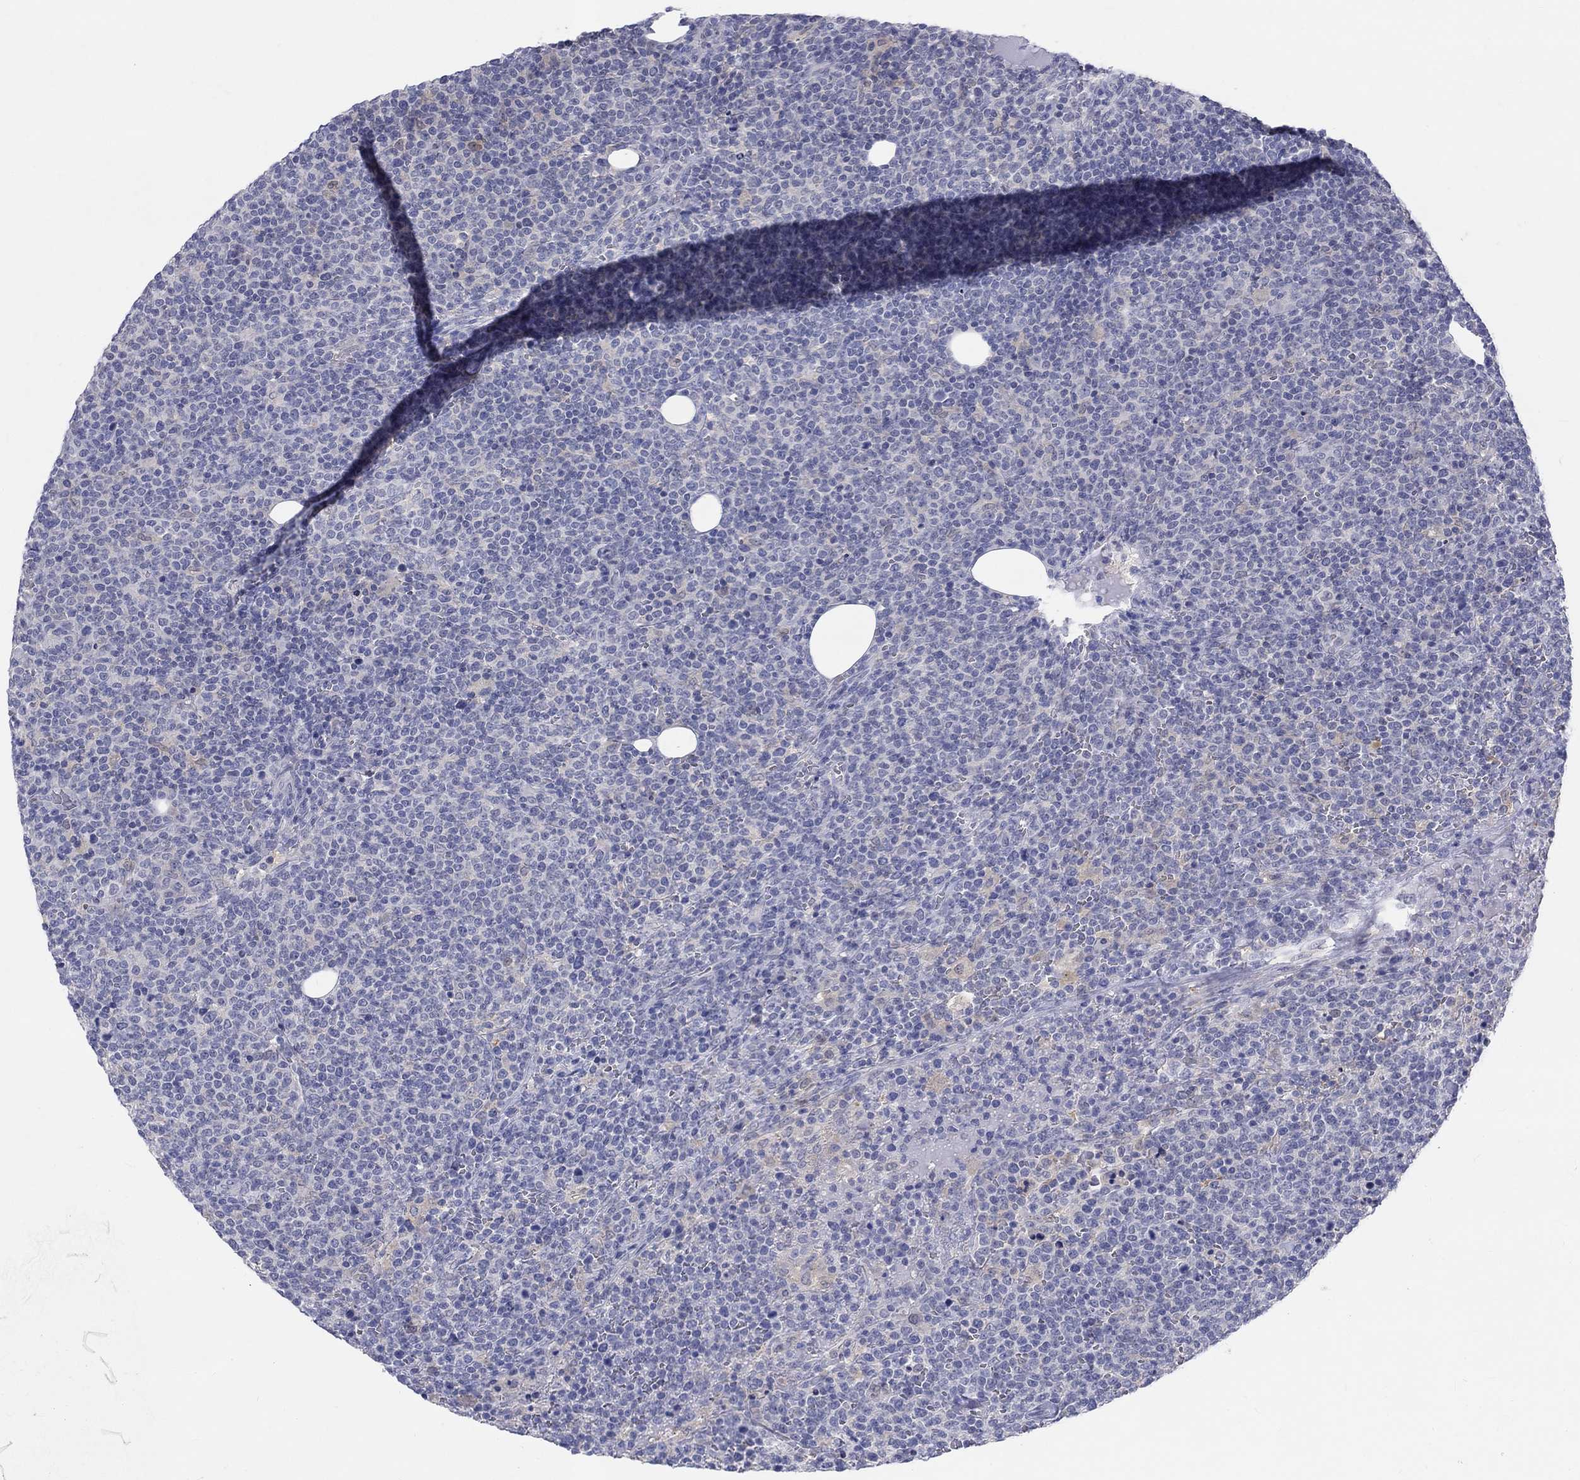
{"staining": {"intensity": "negative", "quantity": "none", "location": "none"}, "tissue": "lymphoma", "cell_type": "Tumor cells", "image_type": "cancer", "snomed": [{"axis": "morphology", "description": "Malignant lymphoma, non-Hodgkin's type, High grade"}, {"axis": "topography", "description": "Lymph node"}], "caption": "Malignant lymphoma, non-Hodgkin's type (high-grade) stained for a protein using immunohistochemistry reveals no staining tumor cells.", "gene": "EGFLAM", "patient": {"sex": "male", "age": 61}}